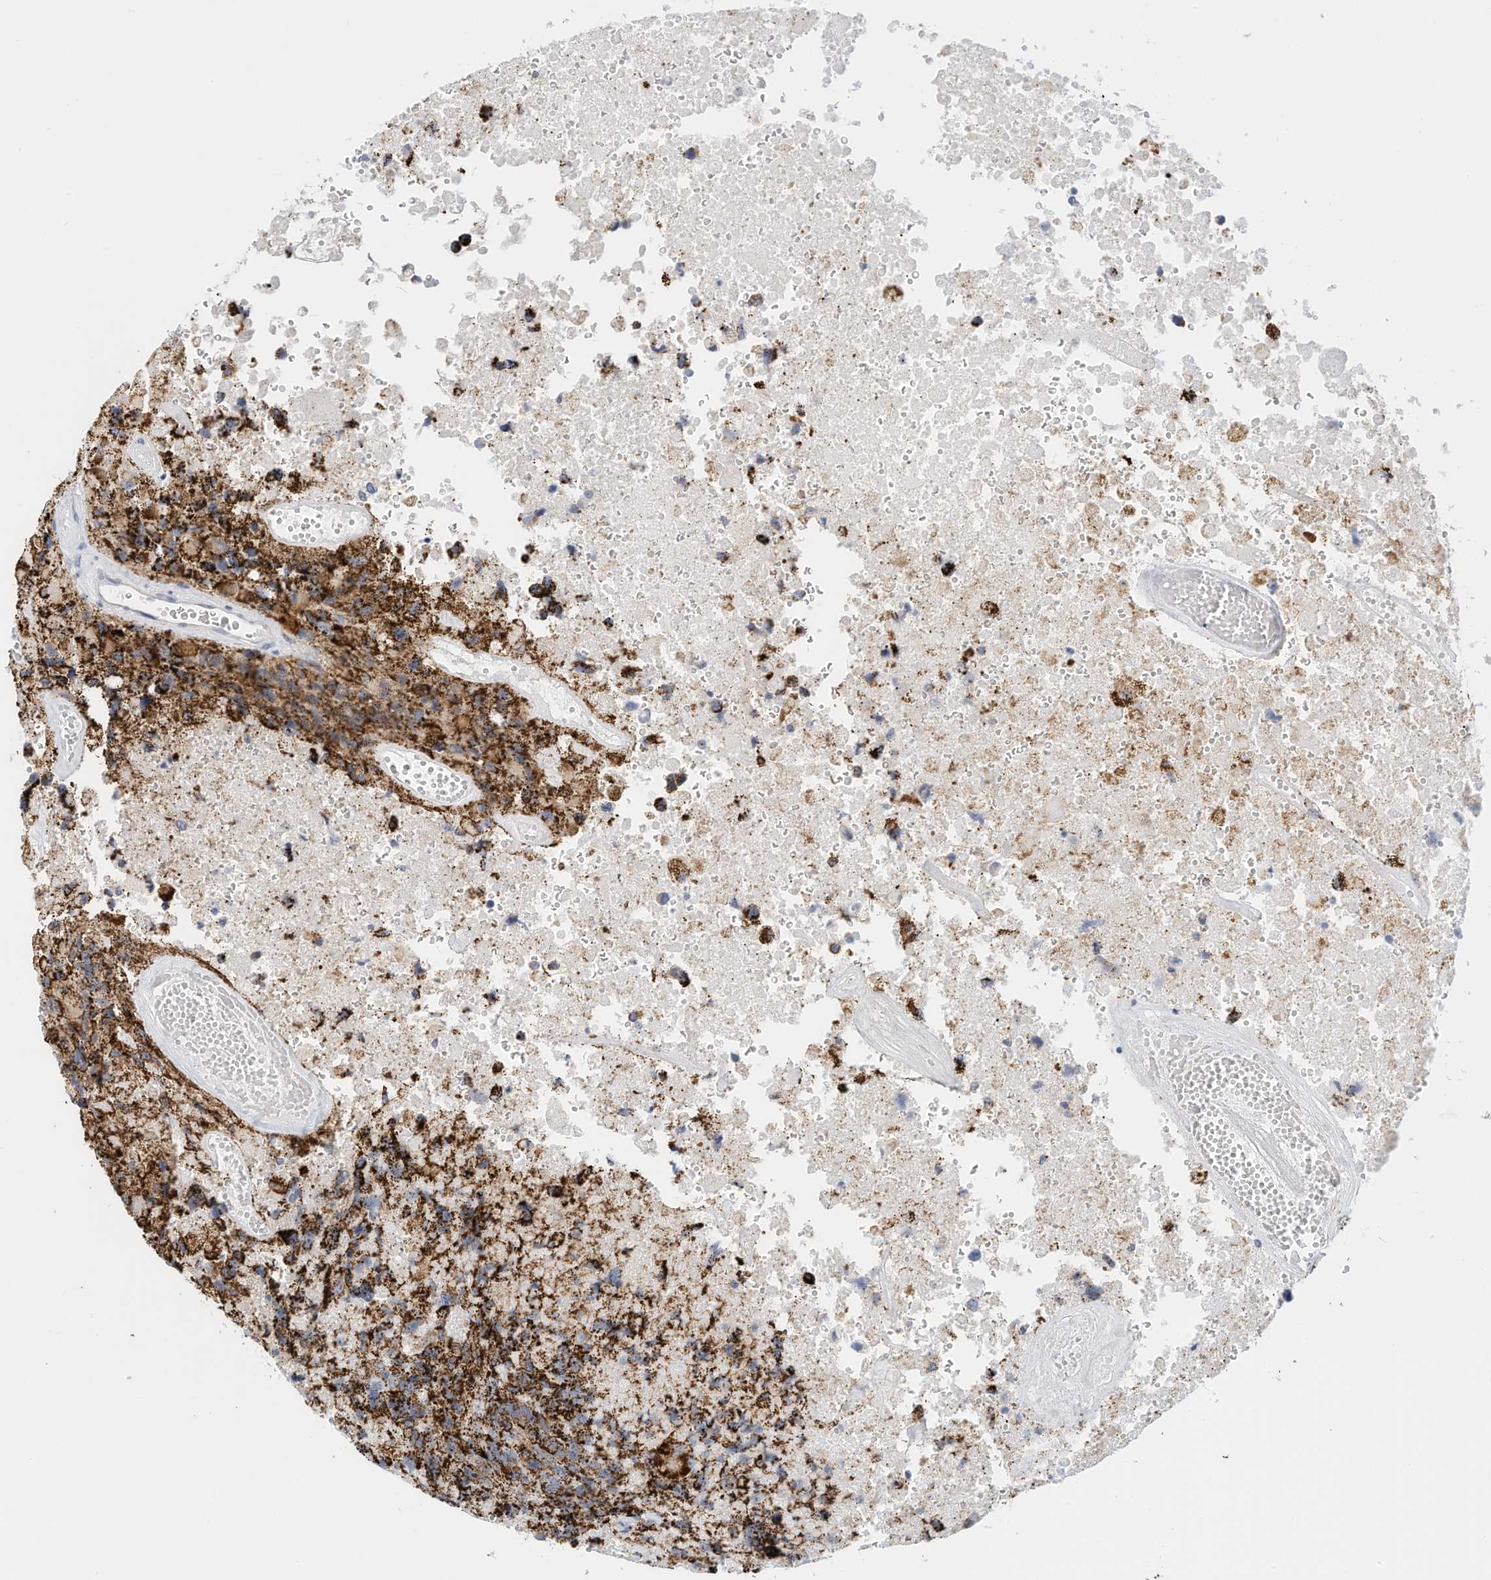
{"staining": {"intensity": "moderate", "quantity": ">75%", "location": "cytoplasmic/membranous"}, "tissue": "glioma", "cell_type": "Tumor cells", "image_type": "cancer", "snomed": [{"axis": "morphology", "description": "Glioma, malignant, High grade"}, {"axis": "topography", "description": "Brain"}], "caption": "Immunohistochemistry (IHC) (DAB) staining of glioma displays moderate cytoplasmic/membranous protein positivity in about >75% of tumor cells.", "gene": "ARHGAP28", "patient": {"sex": "male", "age": 69}}